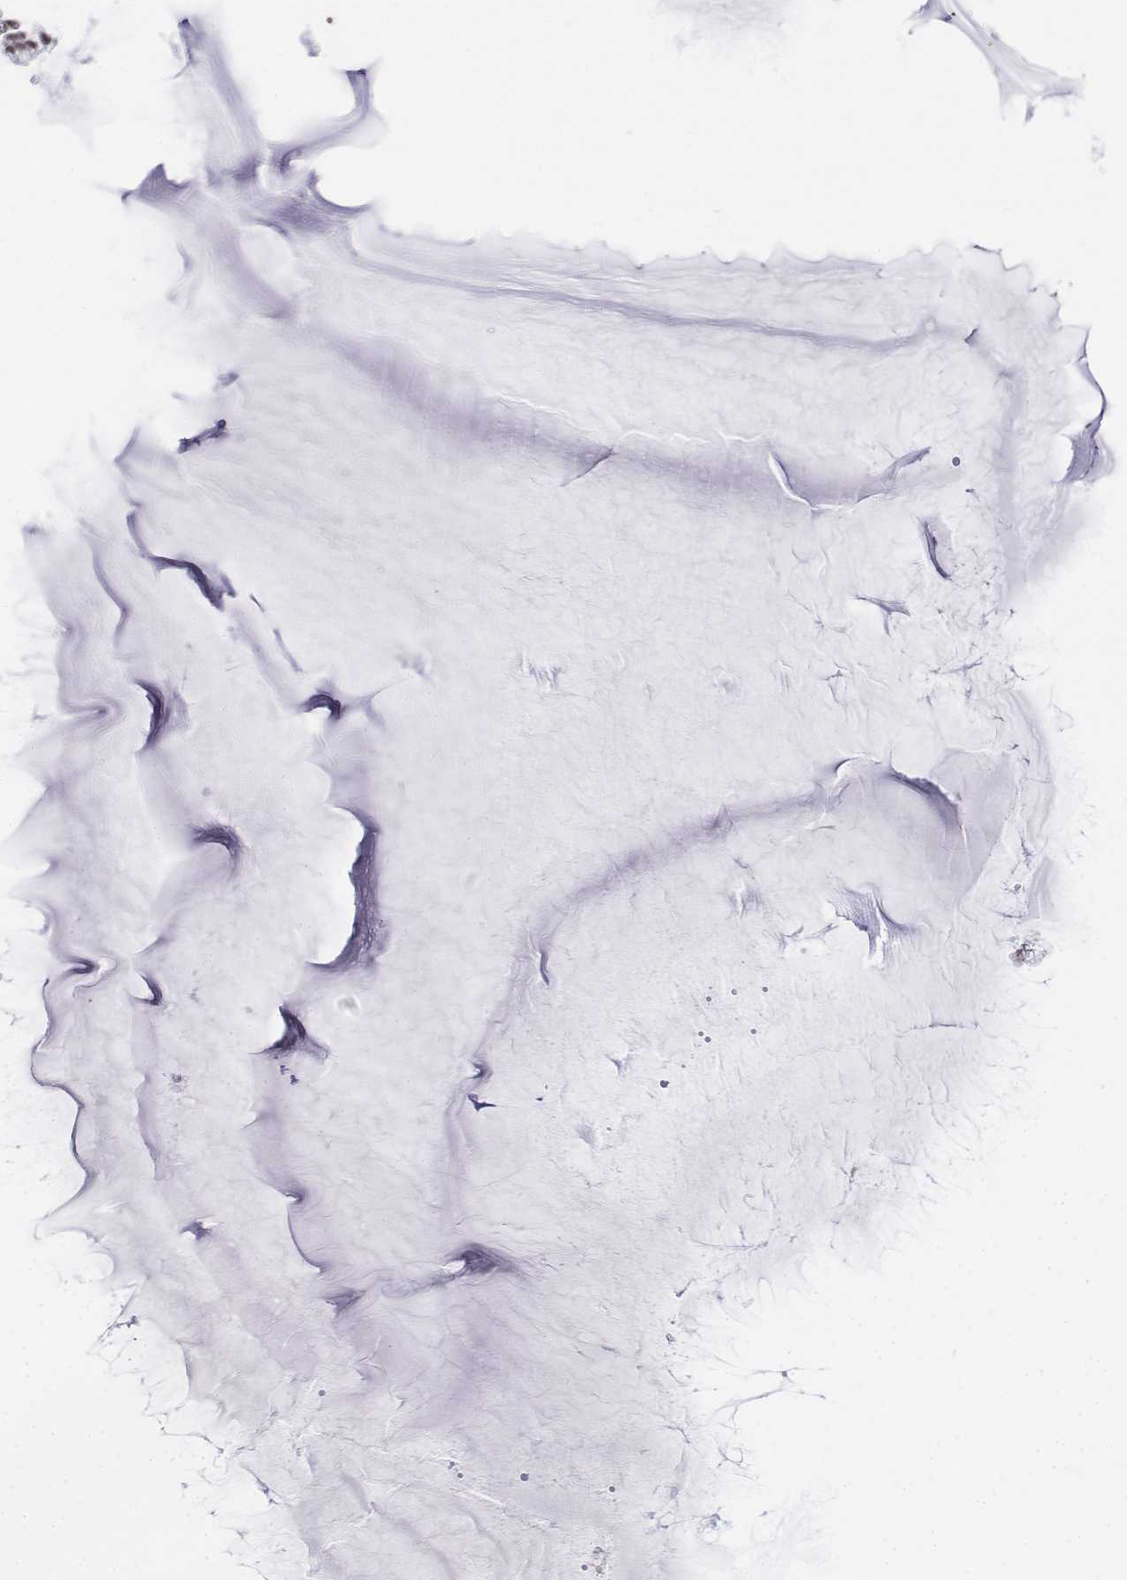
{"staining": {"intensity": "strong", "quantity": ">75%", "location": "nuclear"}, "tissue": "cervix", "cell_type": "Glandular cells", "image_type": "normal", "snomed": [{"axis": "morphology", "description": "Normal tissue, NOS"}, {"axis": "topography", "description": "Cervix"}], "caption": "A brown stain shows strong nuclear staining of a protein in glandular cells of unremarkable cervix. The protein is stained brown, and the nuclei are stained in blue (DAB (3,3'-diaminobenzidine) IHC with brightfield microscopy, high magnification).", "gene": "SETD1A", "patient": {"sex": "female", "age": 40}}